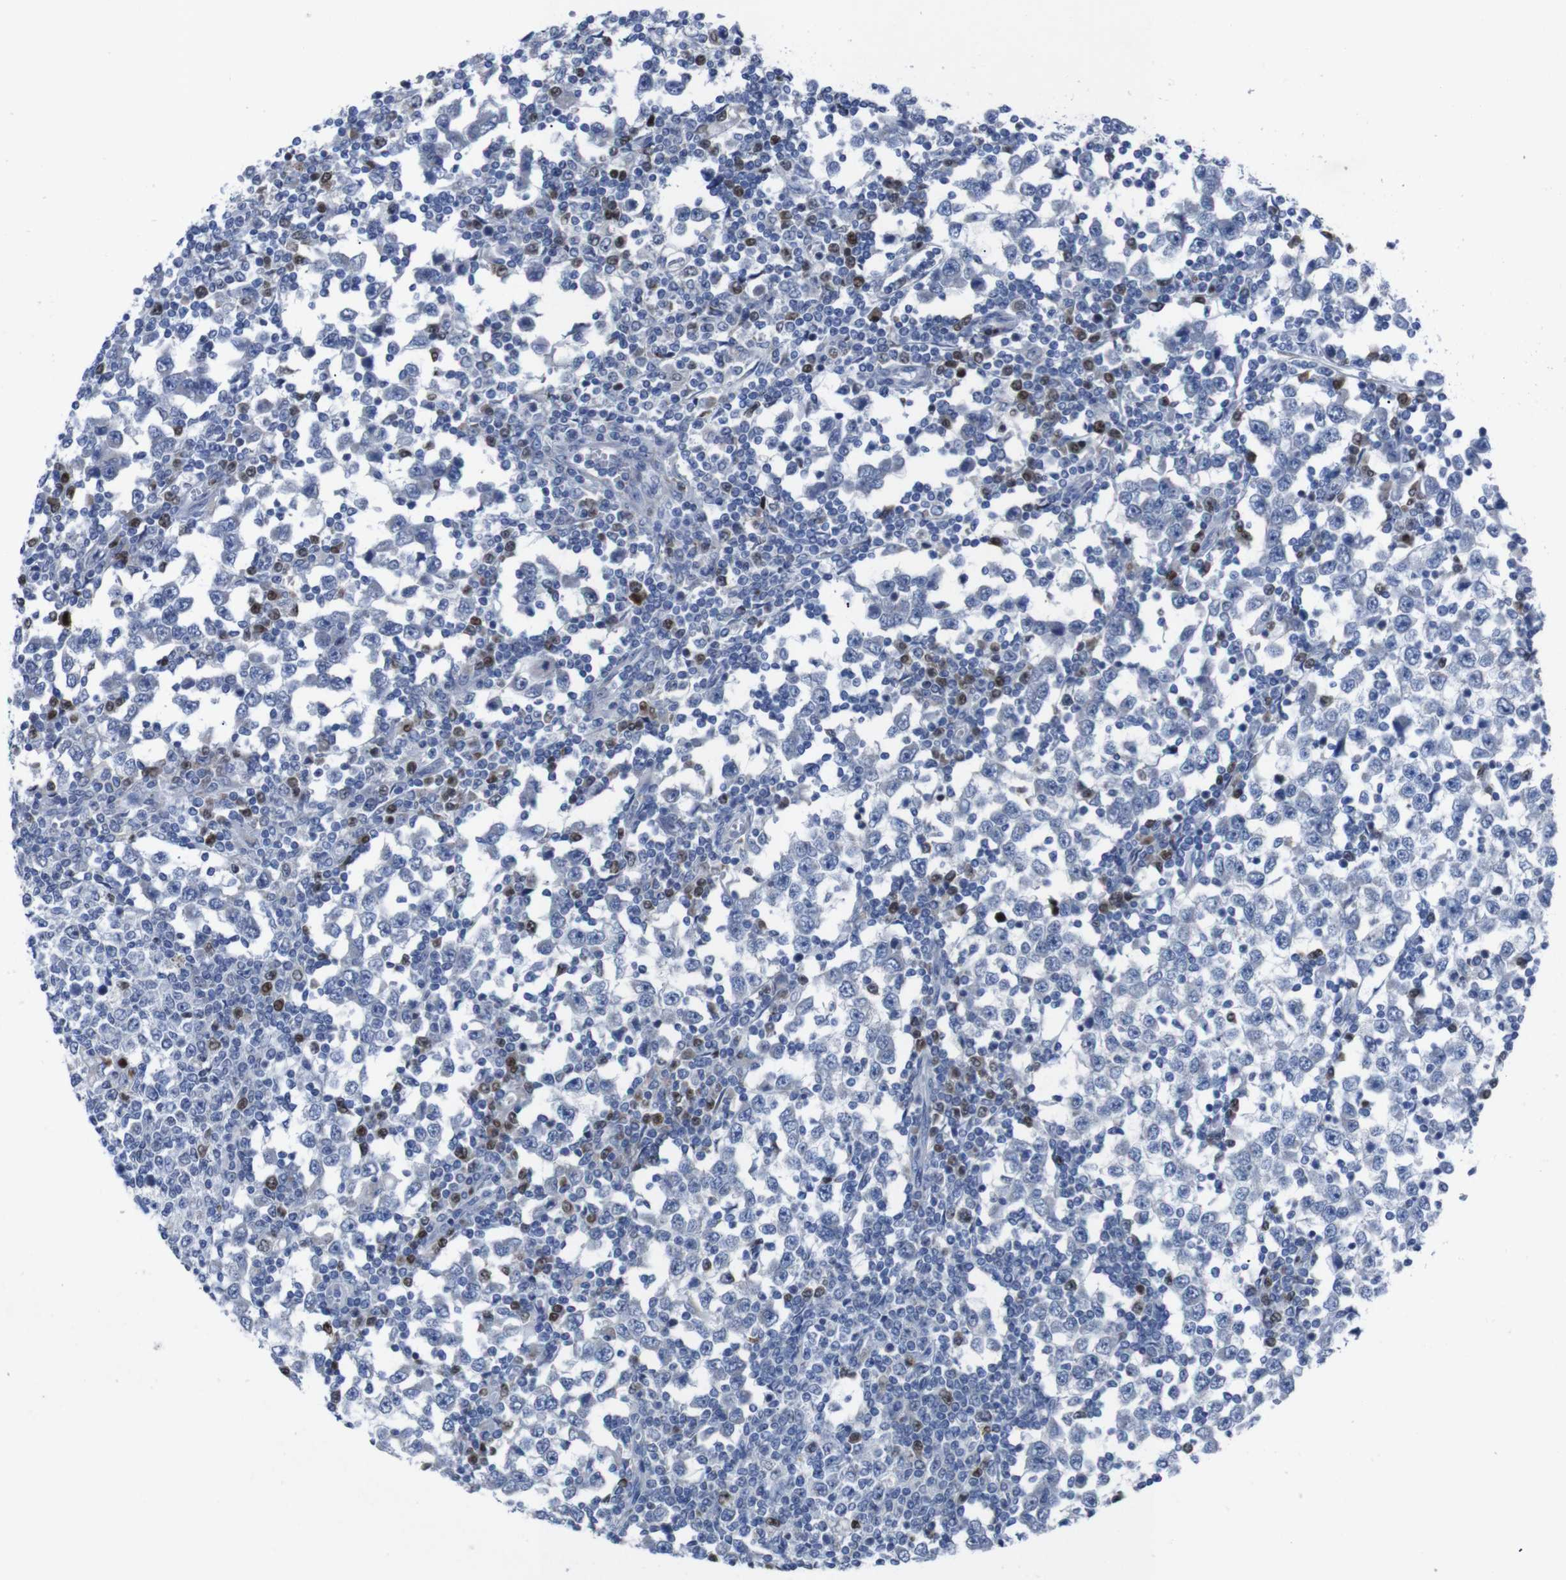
{"staining": {"intensity": "negative", "quantity": "none", "location": "none"}, "tissue": "testis cancer", "cell_type": "Tumor cells", "image_type": "cancer", "snomed": [{"axis": "morphology", "description": "Seminoma, NOS"}, {"axis": "topography", "description": "Testis"}], "caption": "There is no significant expression in tumor cells of testis cancer.", "gene": "IRF4", "patient": {"sex": "male", "age": 65}}